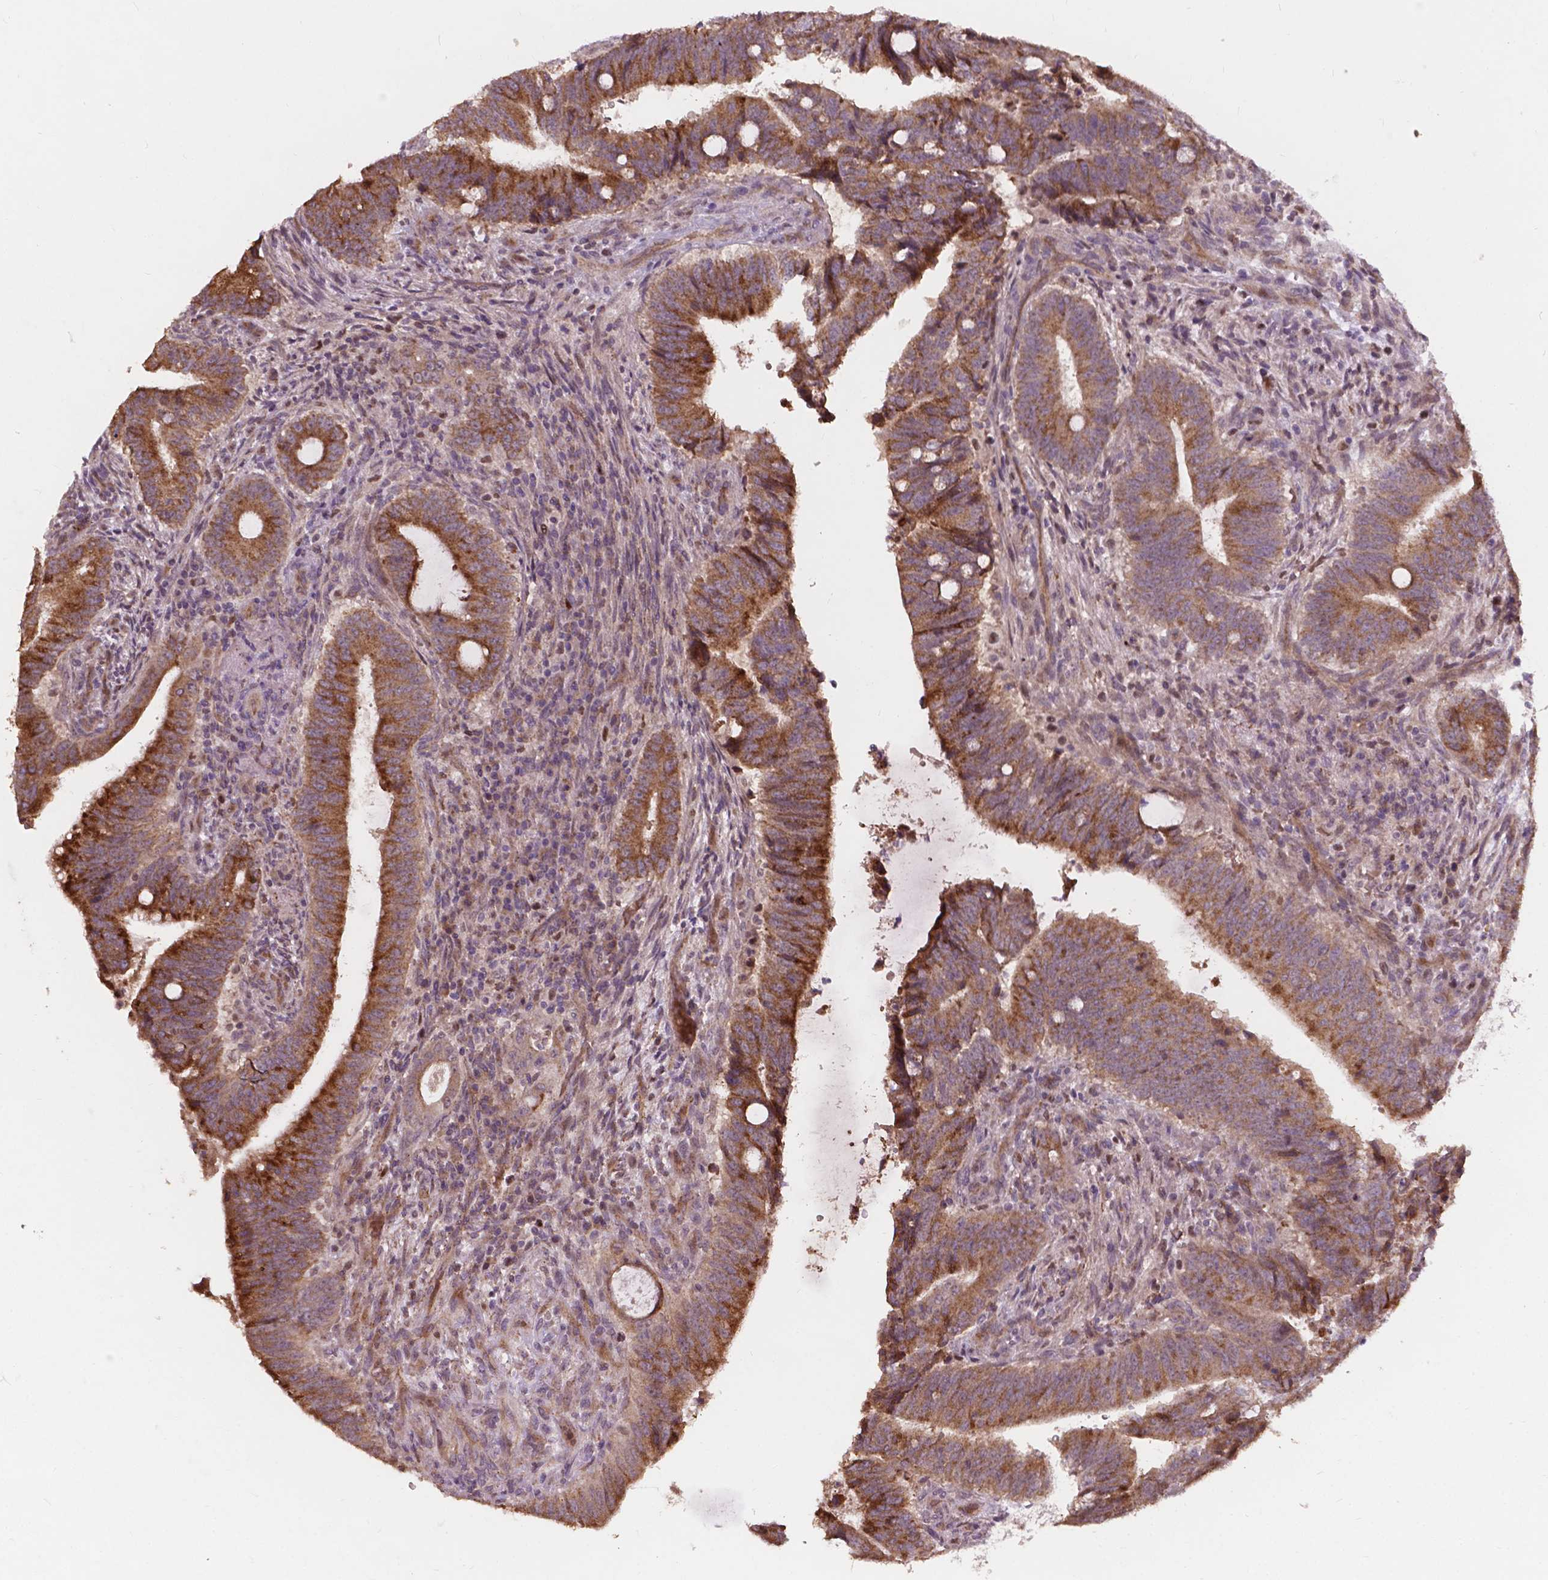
{"staining": {"intensity": "strong", "quantity": ">75%", "location": "cytoplasmic/membranous"}, "tissue": "colorectal cancer", "cell_type": "Tumor cells", "image_type": "cancer", "snomed": [{"axis": "morphology", "description": "Adenocarcinoma, NOS"}, {"axis": "topography", "description": "Colon"}], "caption": "Tumor cells demonstrate high levels of strong cytoplasmic/membranous expression in approximately >75% of cells in colorectal adenocarcinoma.", "gene": "DUSP16", "patient": {"sex": "female", "age": 43}}